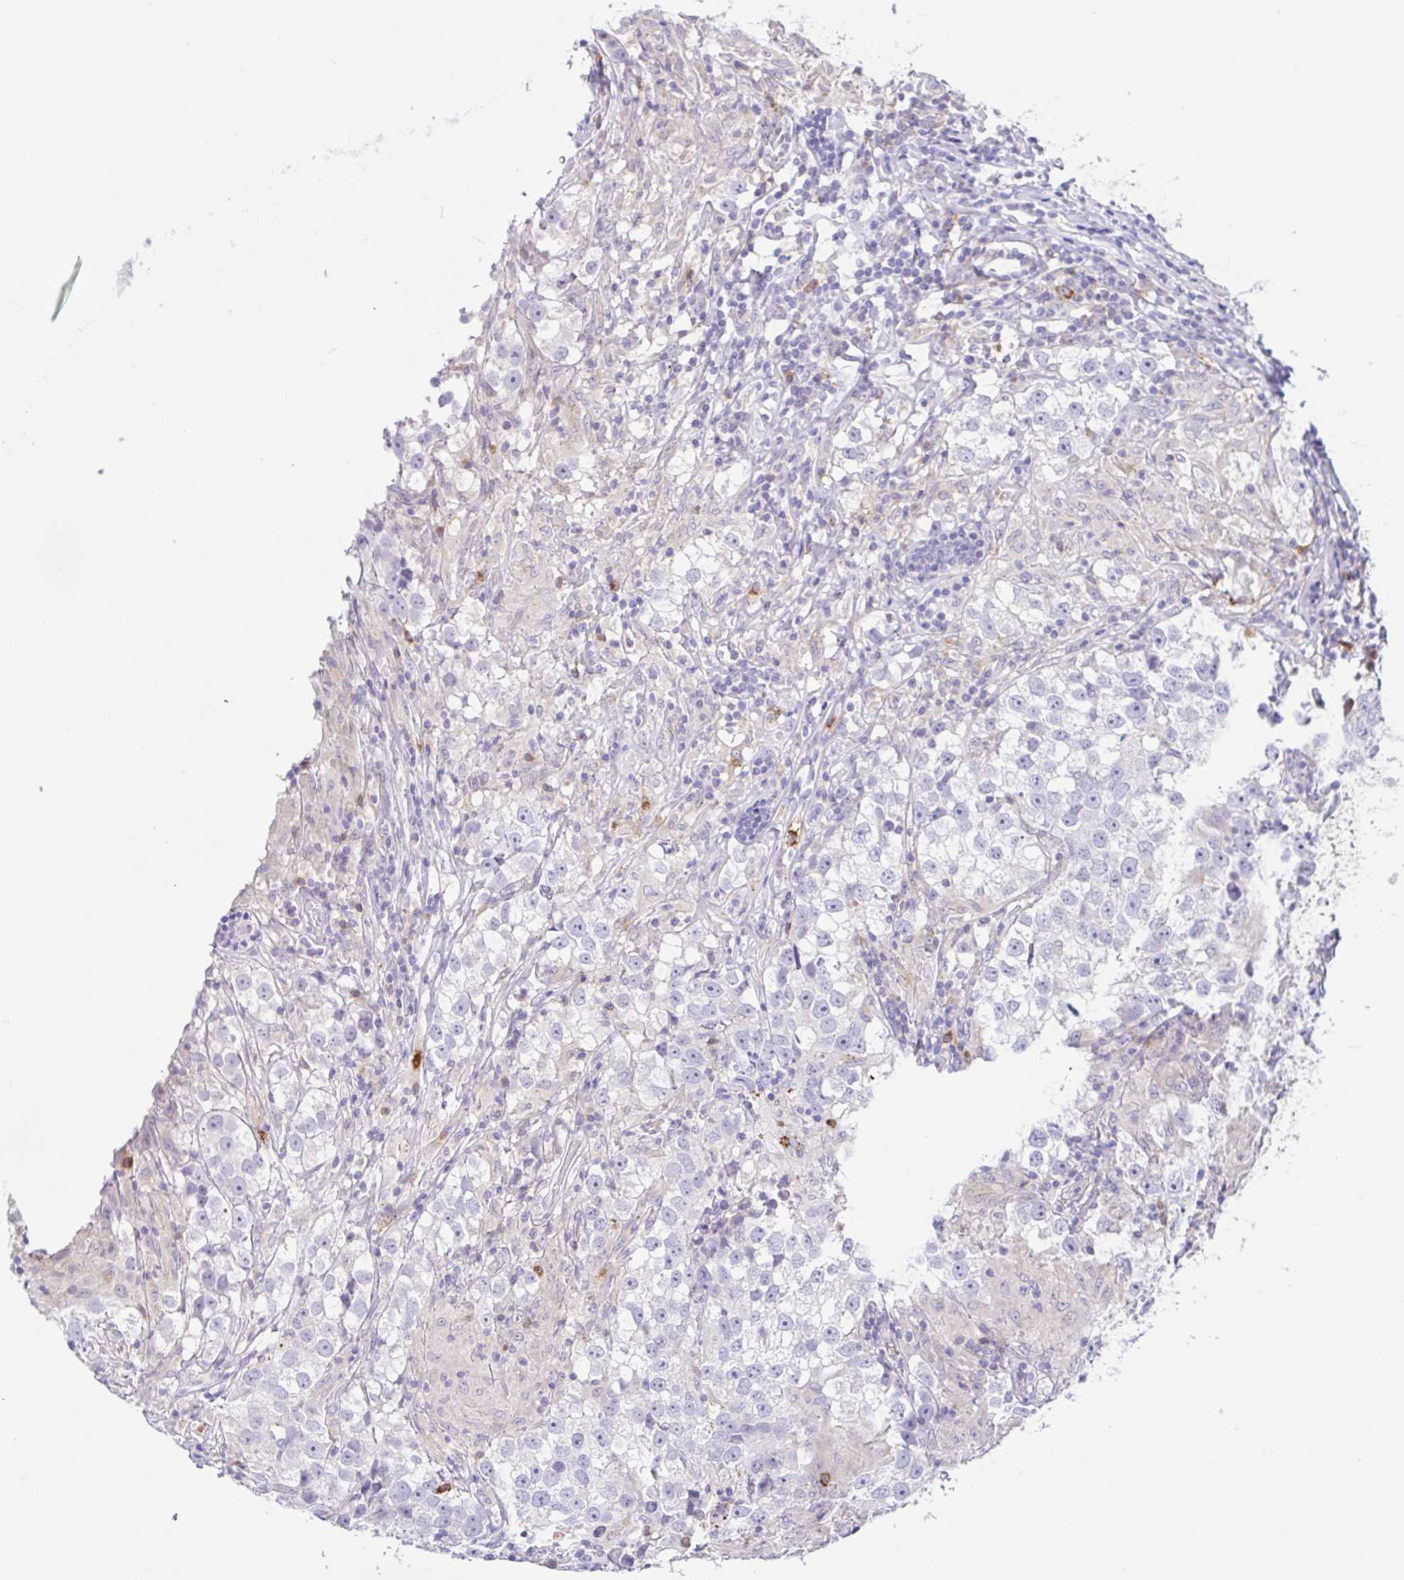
{"staining": {"intensity": "negative", "quantity": "none", "location": "none"}, "tissue": "testis cancer", "cell_type": "Tumor cells", "image_type": "cancer", "snomed": [{"axis": "morphology", "description": "Seminoma, NOS"}, {"axis": "topography", "description": "Testis"}], "caption": "Immunohistochemical staining of testis seminoma displays no significant staining in tumor cells.", "gene": "PGLYRP1", "patient": {"sex": "male", "age": 46}}